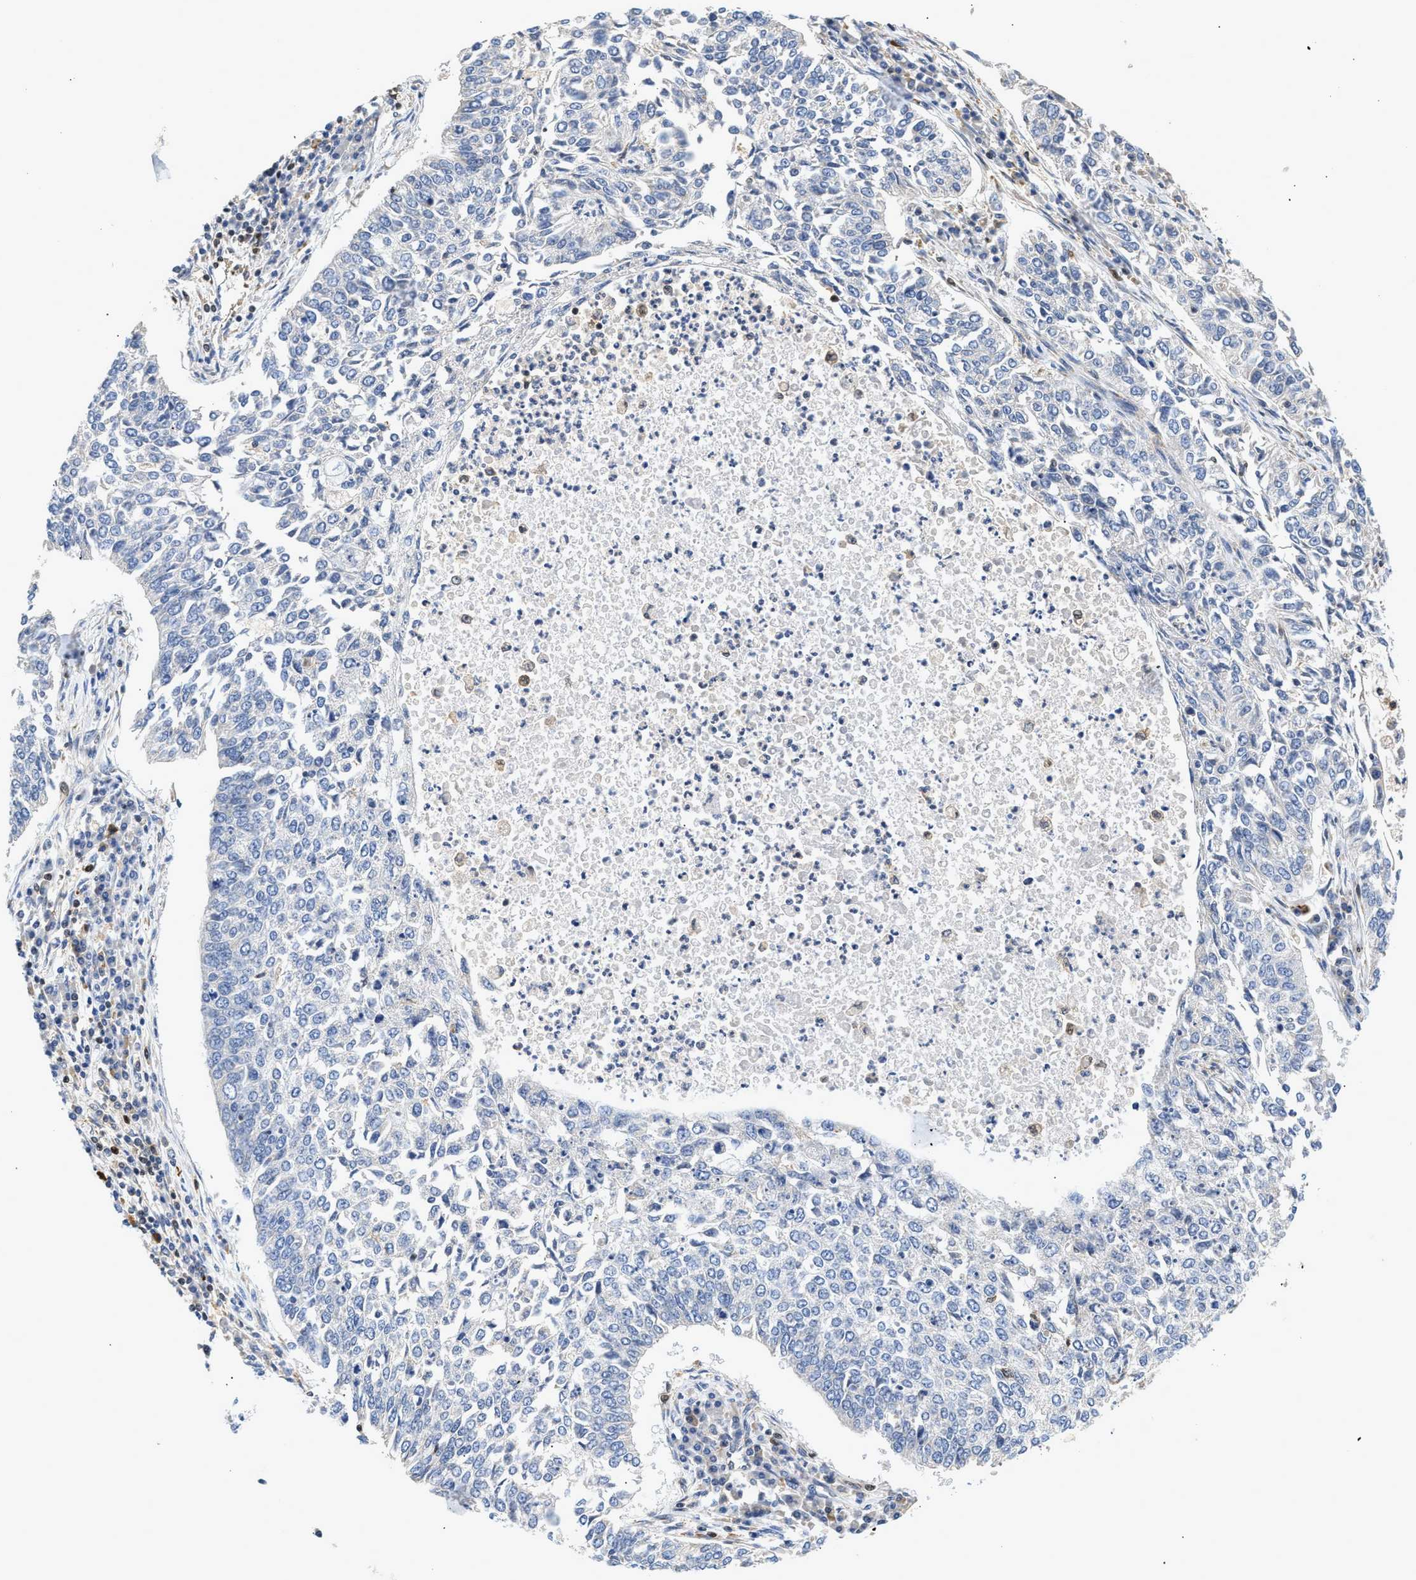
{"staining": {"intensity": "negative", "quantity": "none", "location": "none"}, "tissue": "lung cancer", "cell_type": "Tumor cells", "image_type": "cancer", "snomed": [{"axis": "morphology", "description": "Normal tissue, NOS"}, {"axis": "morphology", "description": "Squamous cell carcinoma, NOS"}, {"axis": "topography", "description": "Cartilage tissue"}, {"axis": "topography", "description": "Bronchus"}, {"axis": "topography", "description": "Lung"}], "caption": "Immunohistochemistry micrograph of human lung cancer stained for a protein (brown), which reveals no expression in tumor cells. Brightfield microscopy of IHC stained with DAB (brown) and hematoxylin (blue), captured at high magnification.", "gene": "SLIT2", "patient": {"sex": "female", "age": 49}}